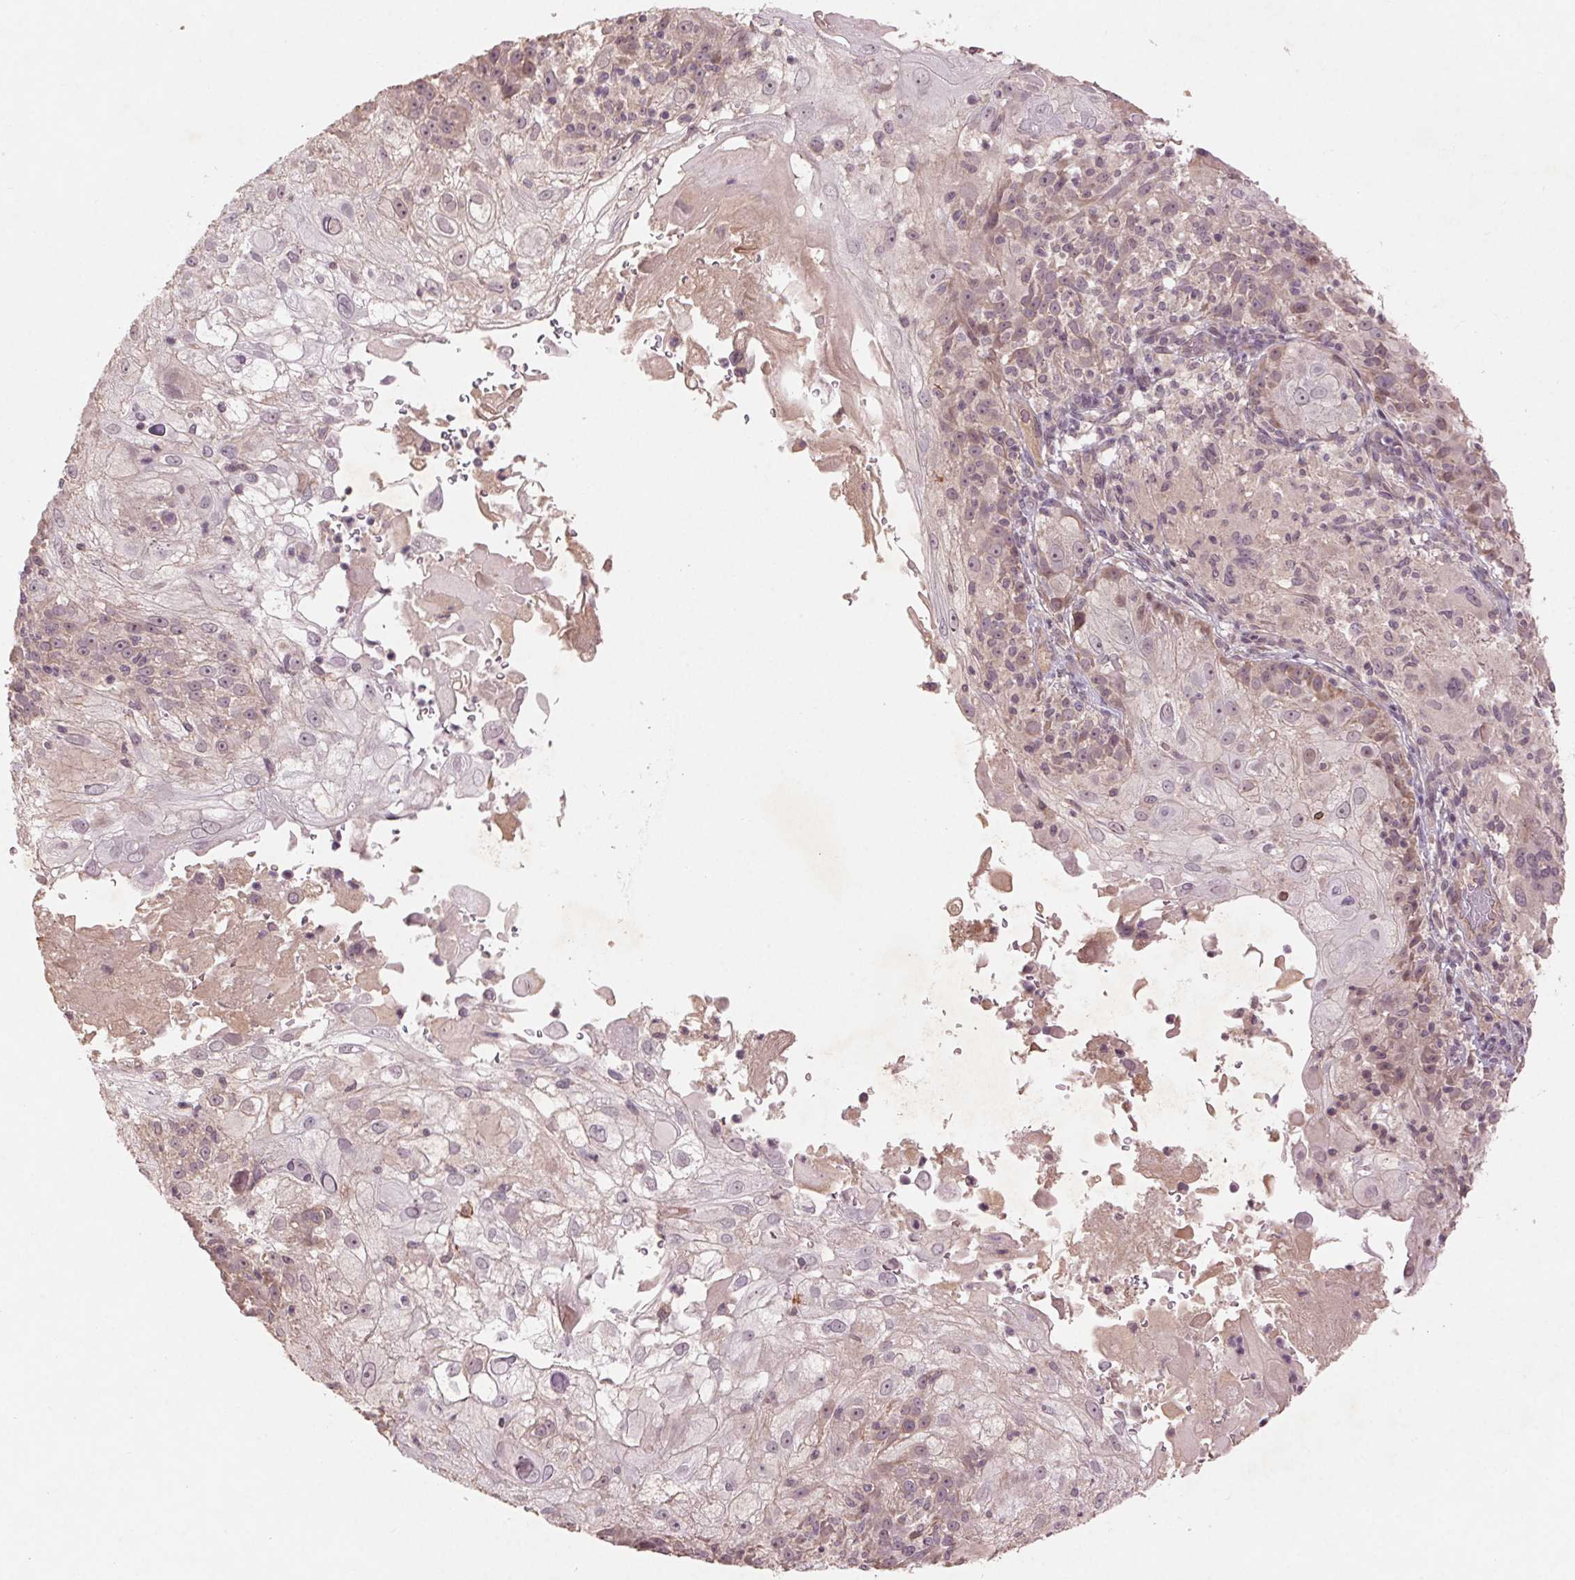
{"staining": {"intensity": "weak", "quantity": "25%-75%", "location": "cytoplasmic/membranous"}, "tissue": "skin cancer", "cell_type": "Tumor cells", "image_type": "cancer", "snomed": [{"axis": "morphology", "description": "Normal tissue, NOS"}, {"axis": "morphology", "description": "Squamous cell carcinoma, NOS"}, {"axis": "topography", "description": "Skin"}], "caption": "Immunohistochemical staining of squamous cell carcinoma (skin) shows low levels of weak cytoplasmic/membranous expression in about 25%-75% of tumor cells.", "gene": "SMLR1", "patient": {"sex": "female", "age": 83}}